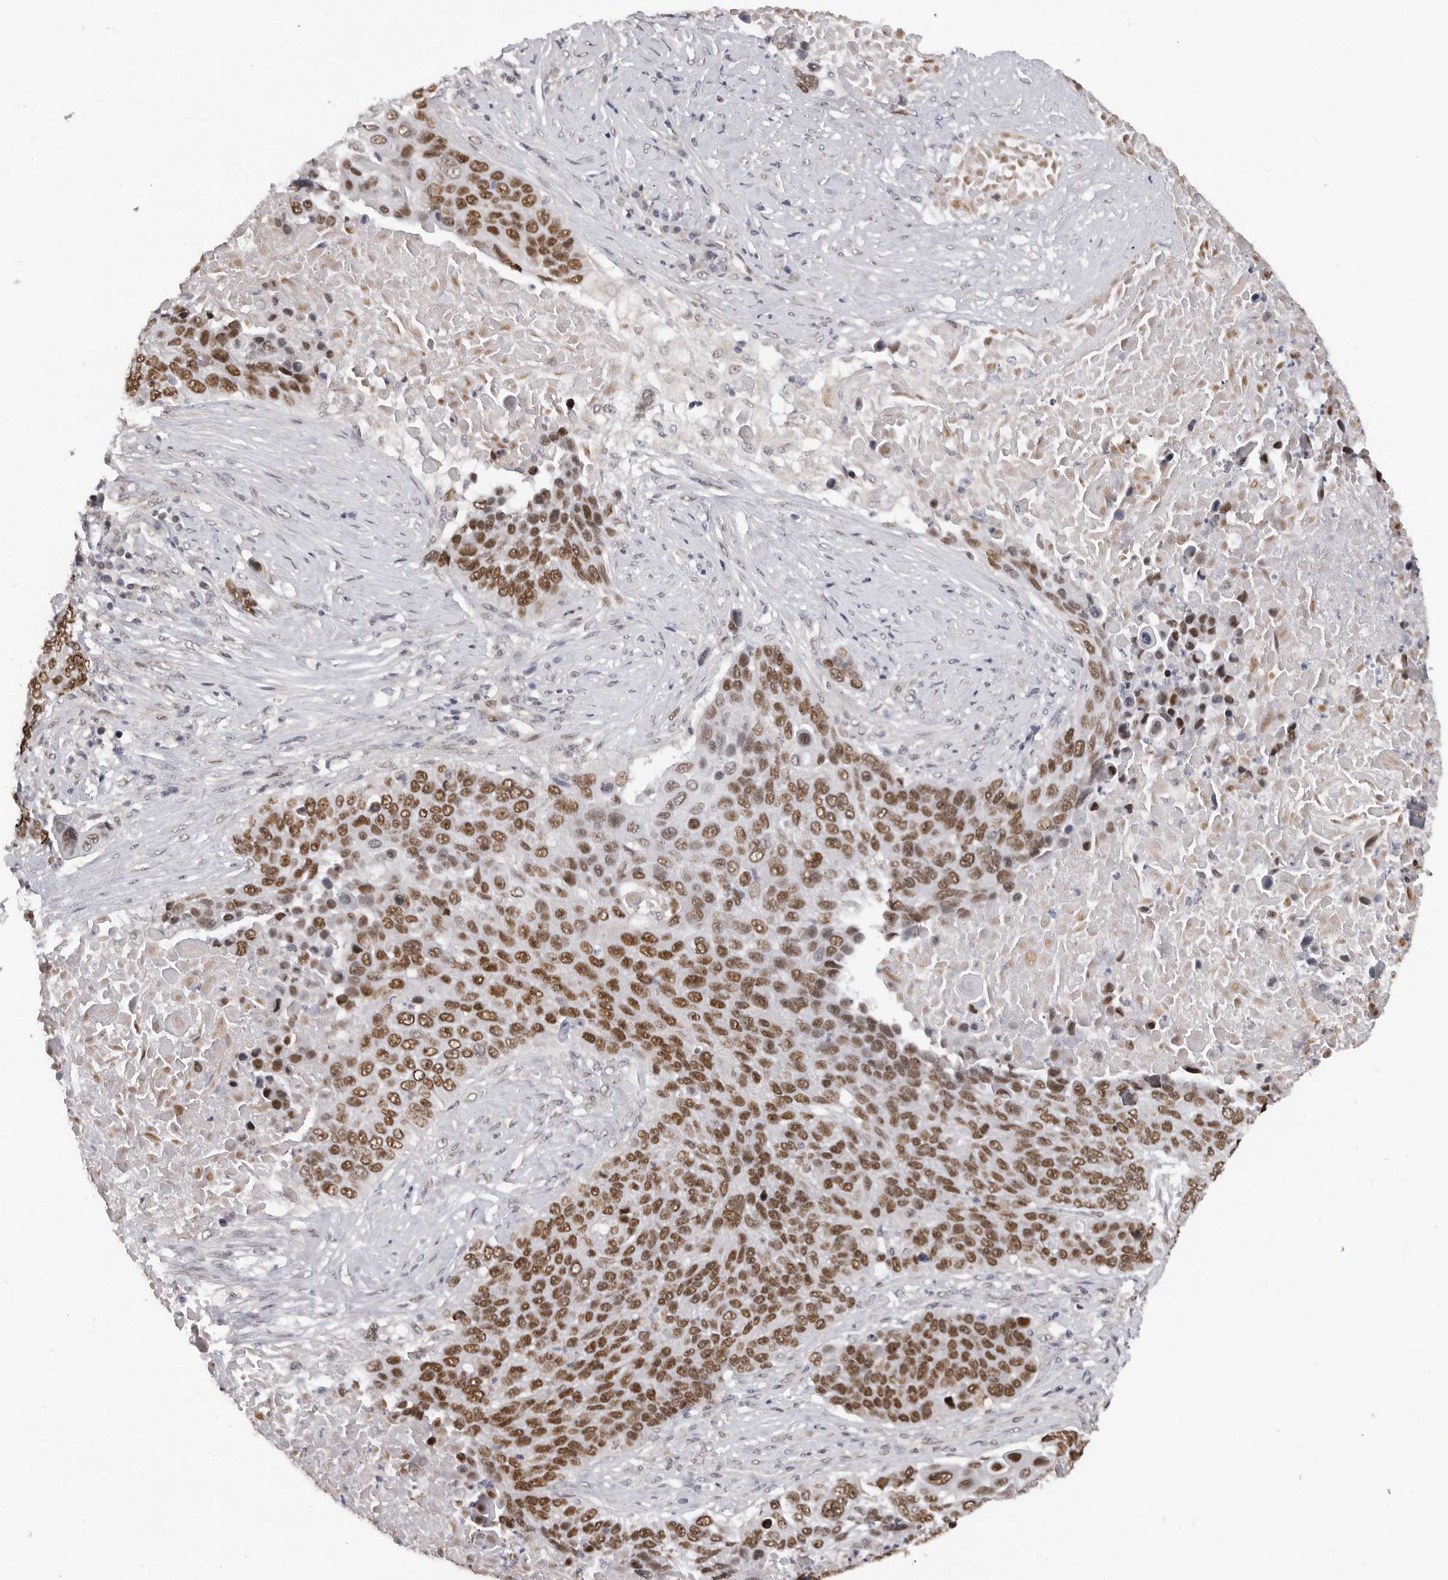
{"staining": {"intensity": "strong", "quantity": ">75%", "location": "nuclear"}, "tissue": "lung cancer", "cell_type": "Tumor cells", "image_type": "cancer", "snomed": [{"axis": "morphology", "description": "Squamous cell carcinoma, NOS"}, {"axis": "topography", "description": "Lung"}], "caption": "IHC of human squamous cell carcinoma (lung) displays high levels of strong nuclear staining in approximately >75% of tumor cells. Using DAB (3,3'-diaminobenzidine) (brown) and hematoxylin (blue) stains, captured at high magnification using brightfield microscopy.", "gene": "SMARCC1", "patient": {"sex": "male", "age": 66}}